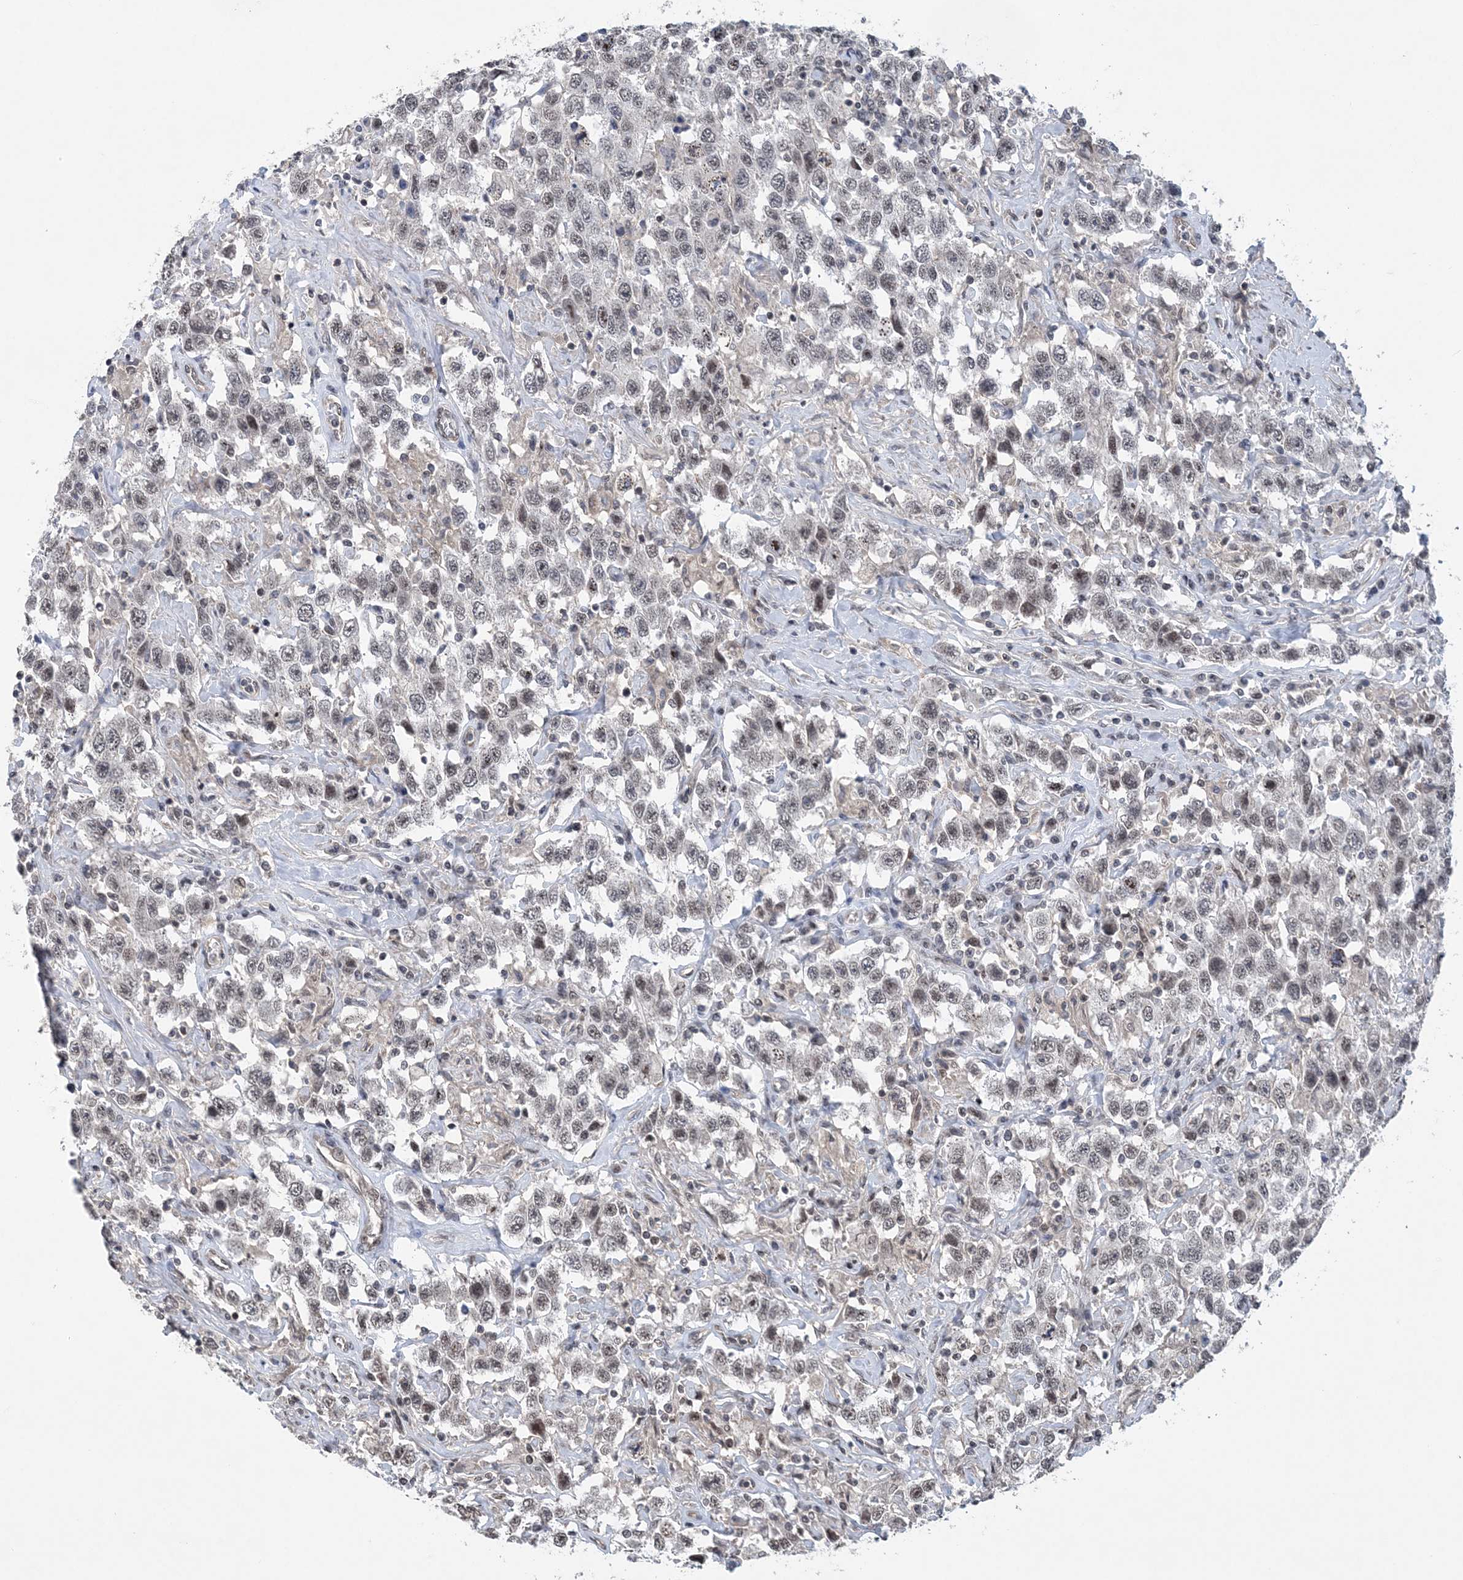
{"staining": {"intensity": "weak", "quantity": ">75%", "location": "nuclear"}, "tissue": "testis cancer", "cell_type": "Tumor cells", "image_type": "cancer", "snomed": [{"axis": "morphology", "description": "Seminoma, NOS"}, {"axis": "topography", "description": "Testis"}], "caption": "Tumor cells display weak nuclear positivity in about >75% of cells in testis cancer (seminoma). (DAB (3,3'-diaminobenzidine) = brown stain, brightfield microscopy at high magnification).", "gene": "CCDC152", "patient": {"sex": "male", "age": 41}}